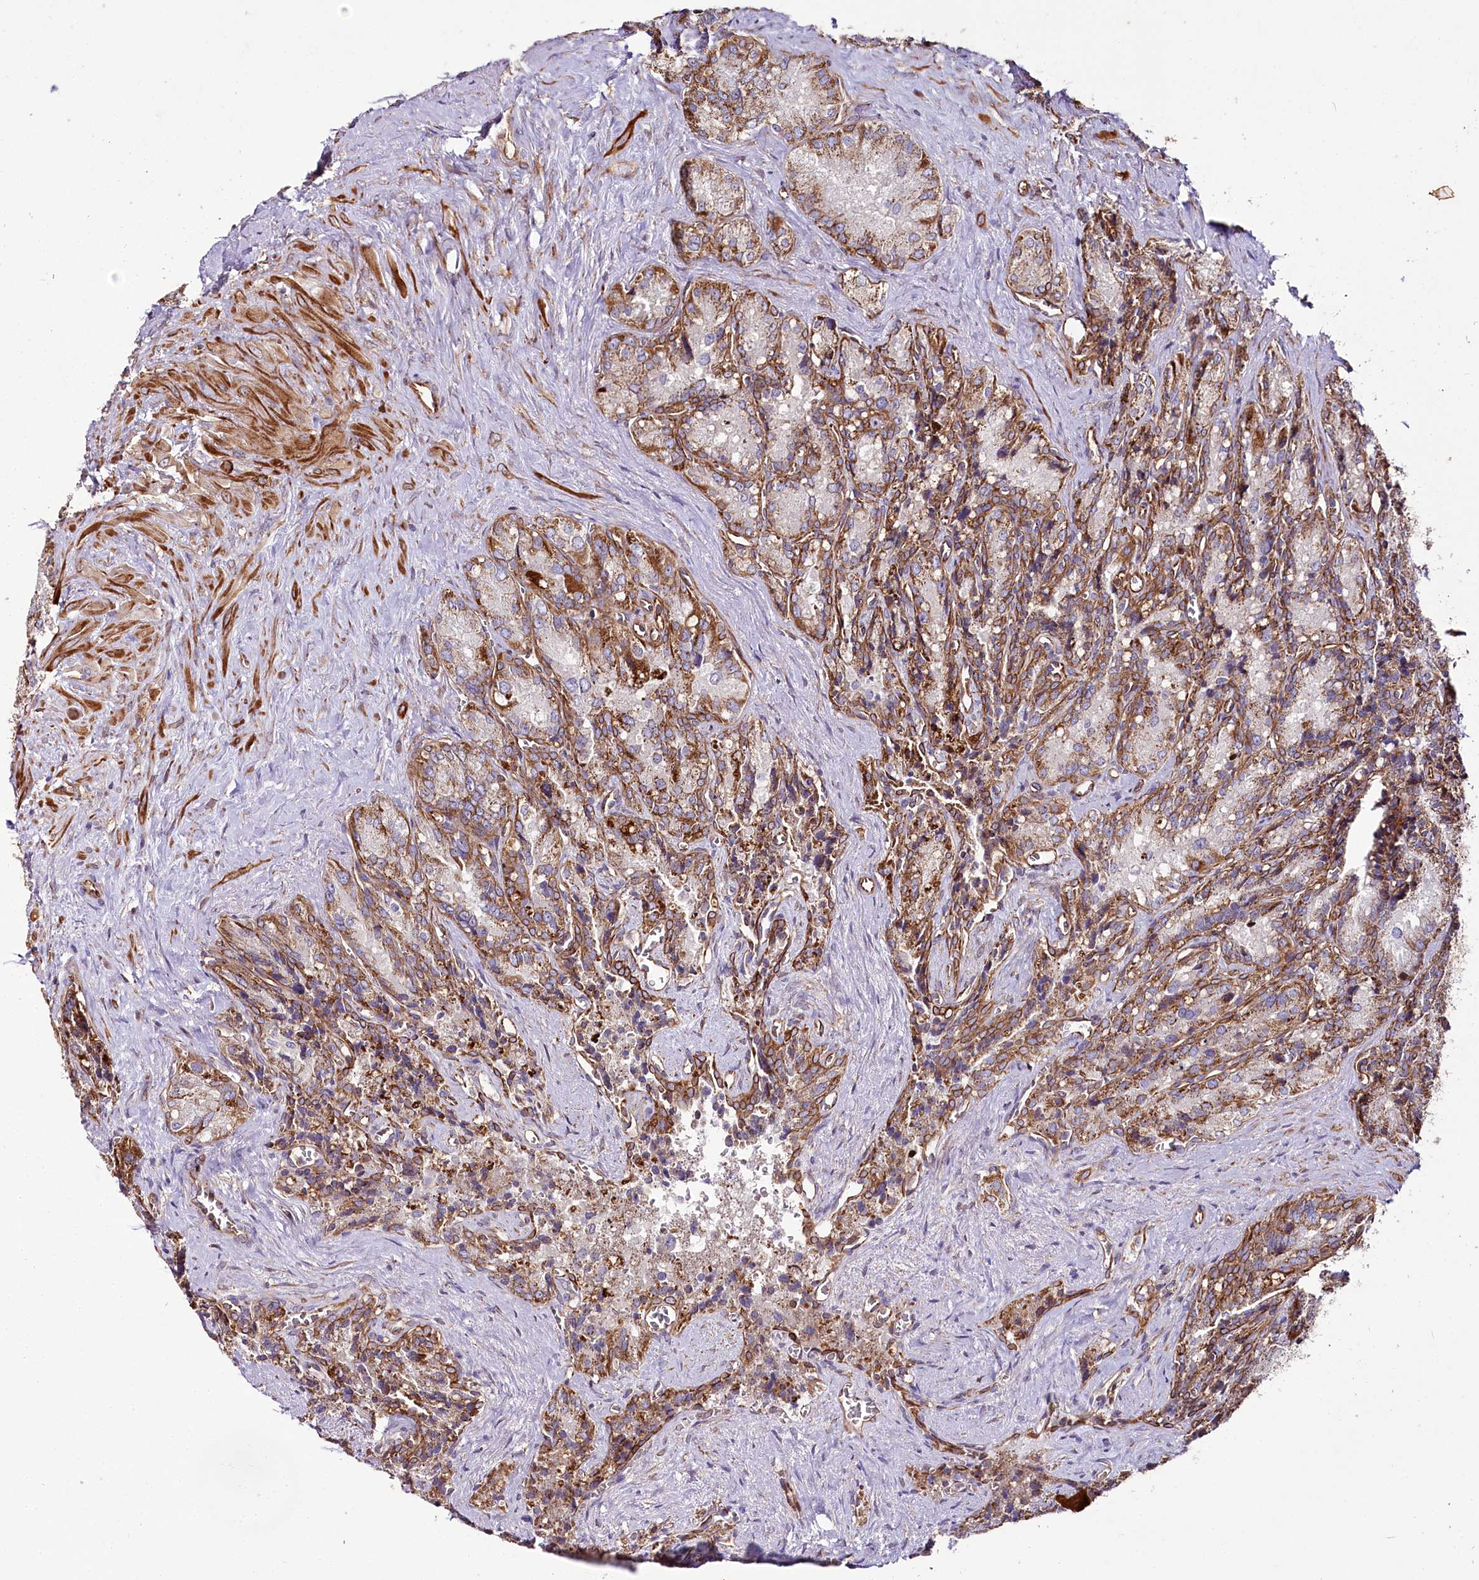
{"staining": {"intensity": "moderate", "quantity": ">75%", "location": "cytoplasmic/membranous"}, "tissue": "seminal vesicle", "cell_type": "Glandular cells", "image_type": "normal", "snomed": [{"axis": "morphology", "description": "Normal tissue, NOS"}, {"axis": "topography", "description": "Seminal veicle"}], "caption": "A brown stain labels moderate cytoplasmic/membranous staining of a protein in glandular cells of unremarkable human seminal vesicle.", "gene": "THUMPD3", "patient": {"sex": "male", "age": 62}}